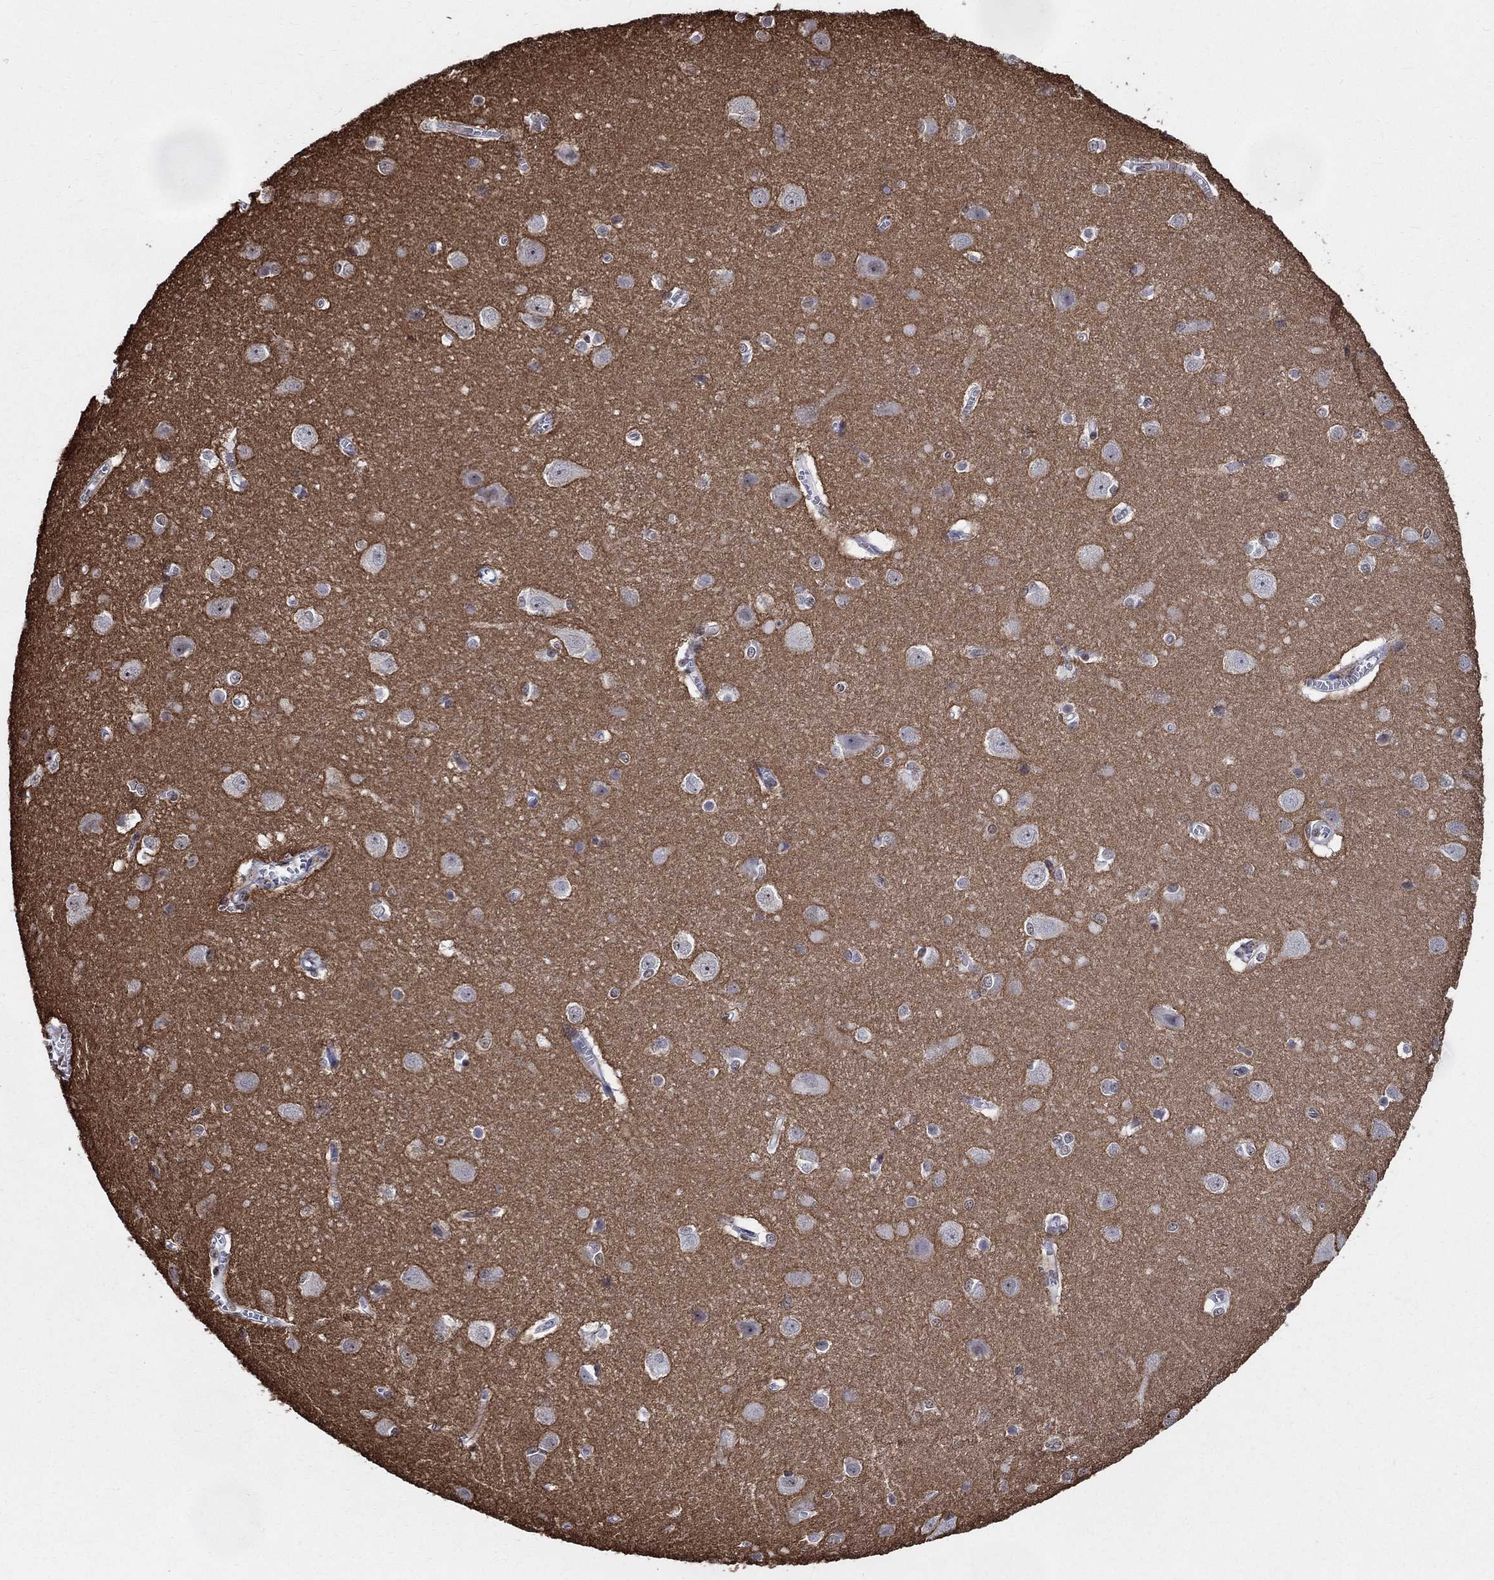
{"staining": {"intensity": "negative", "quantity": "none", "location": "none"}, "tissue": "cerebral cortex", "cell_type": "Endothelial cells", "image_type": "normal", "snomed": [{"axis": "morphology", "description": "Normal tissue, NOS"}, {"axis": "topography", "description": "Cerebral cortex"}], "caption": "Benign cerebral cortex was stained to show a protein in brown. There is no significant staining in endothelial cells. The staining was performed using DAB to visualize the protein expression in brown, while the nuclei were stained in blue with hematoxylin (Magnification: 20x).", "gene": "FBXO16", "patient": {"sex": "male", "age": 37}}